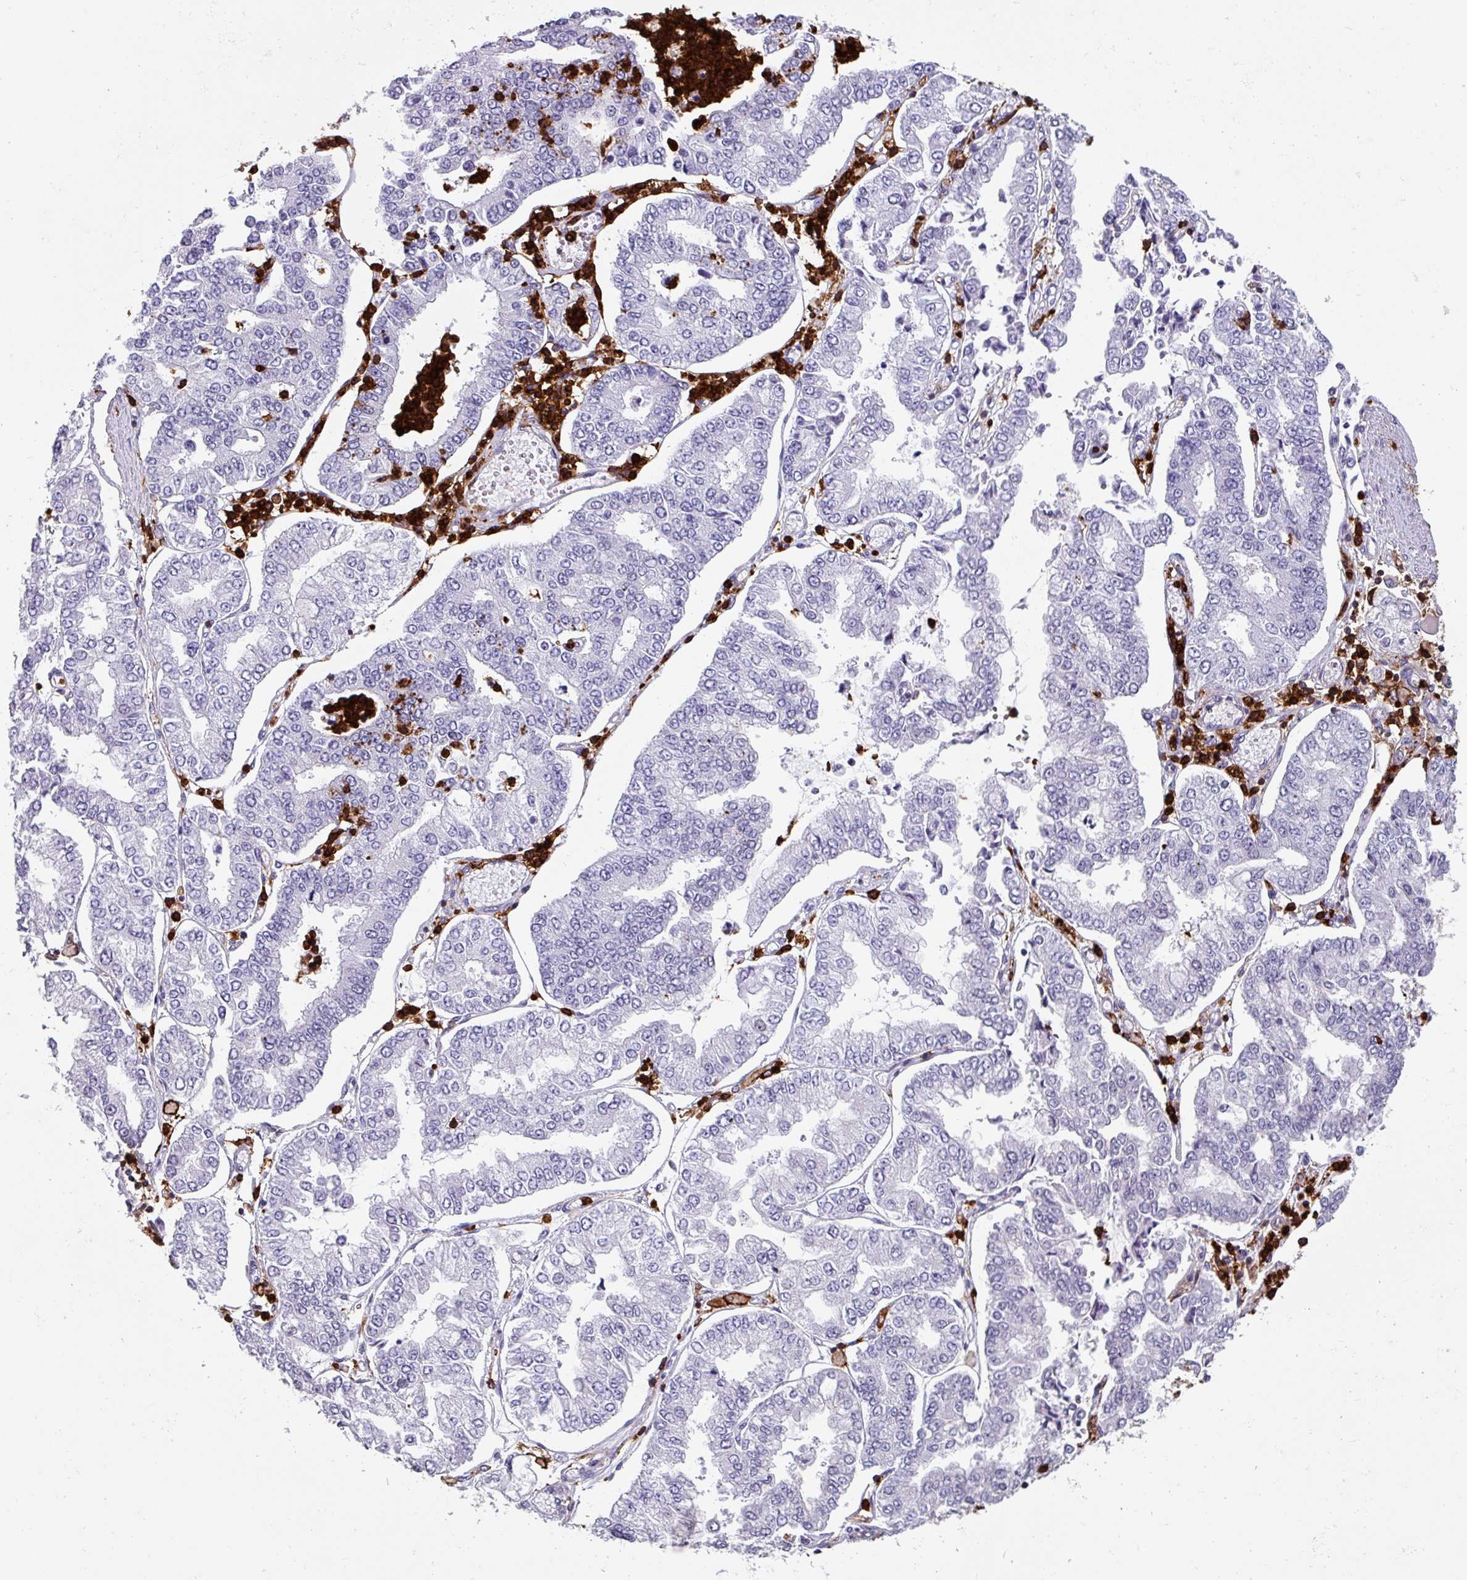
{"staining": {"intensity": "negative", "quantity": "none", "location": "none"}, "tissue": "stomach cancer", "cell_type": "Tumor cells", "image_type": "cancer", "snomed": [{"axis": "morphology", "description": "Adenocarcinoma, NOS"}, {"axis": "topography", "description": "Stomach"}], "caption": "Stomach cancer was stained to show a protein in brown. There is no significant positivity in tumor cells.", "gene": "EXOSC5", "patient": {"sex": "male", "age": 76}}